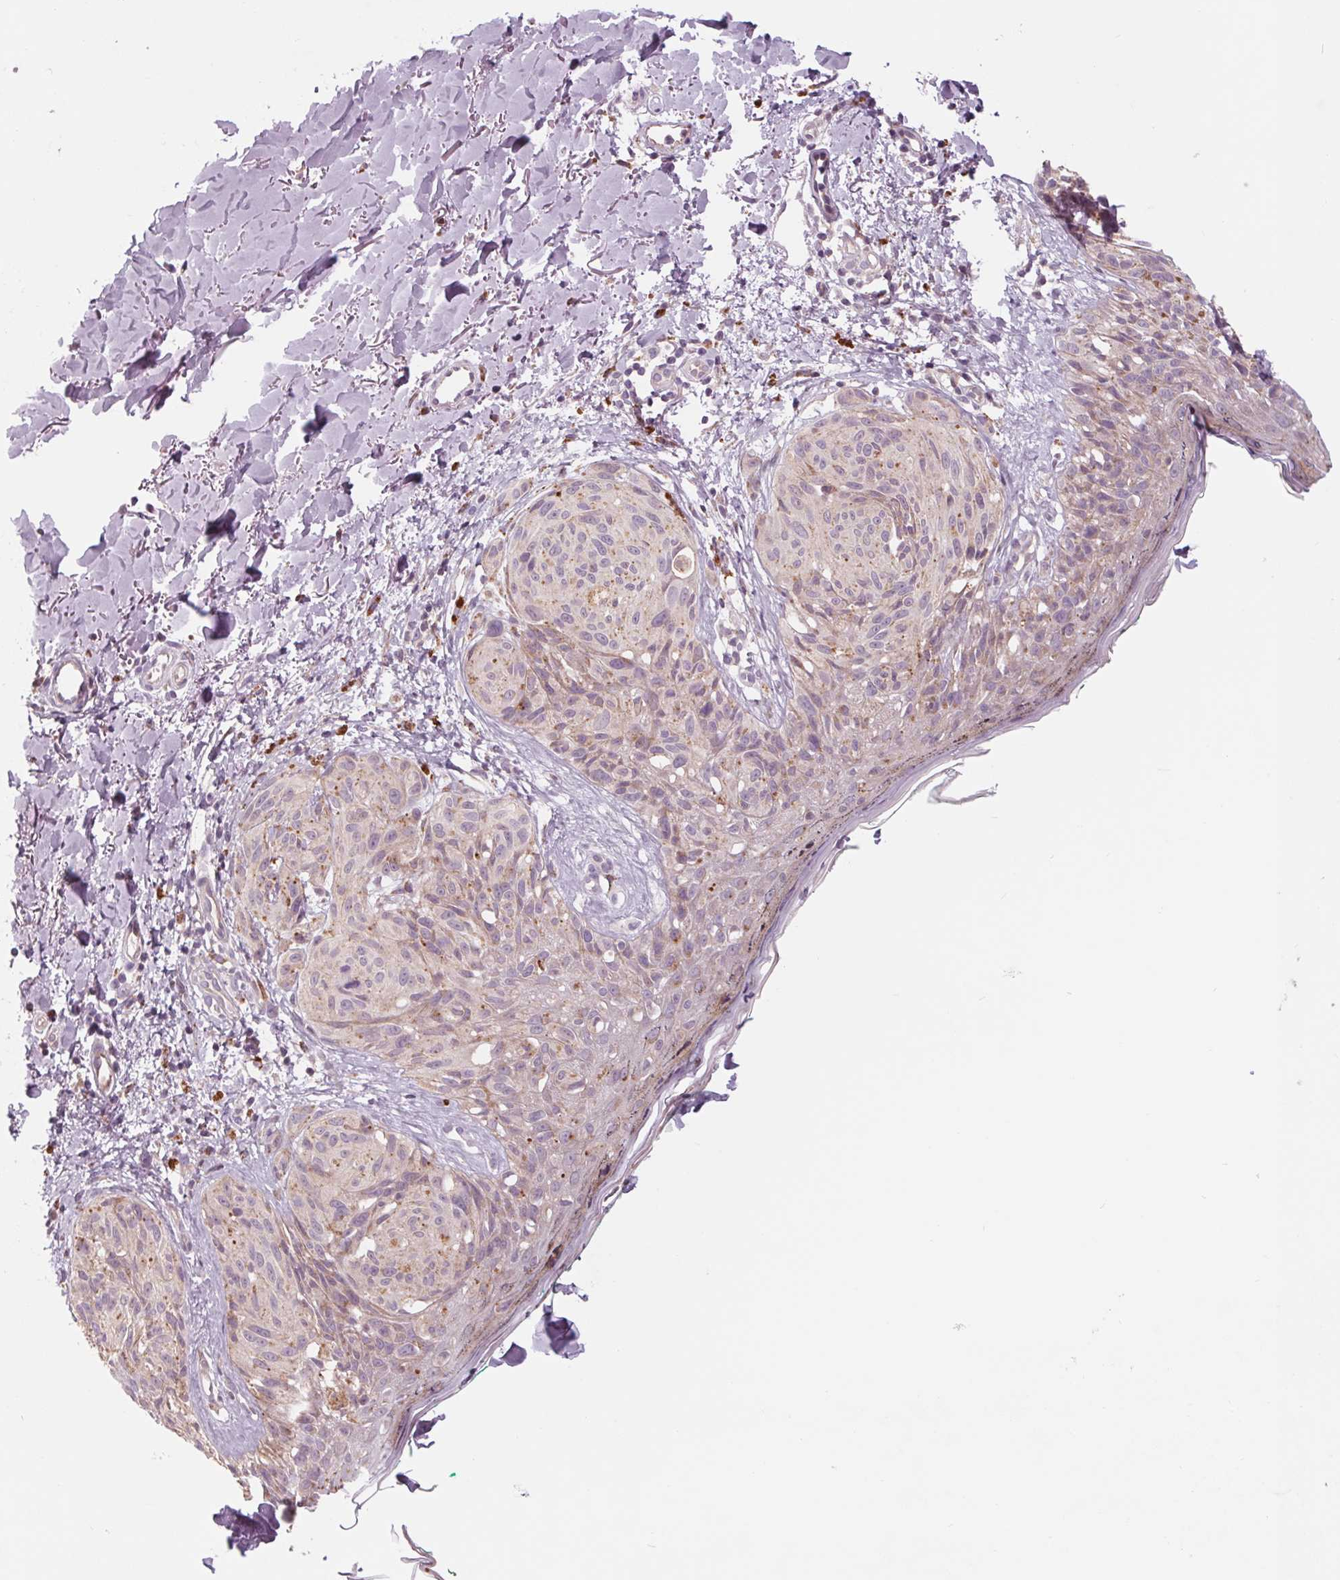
{"staining": {"intensity": "negative", "quantity": "none", "location": "none"}, "tissue": "melanoma", "cell_type": "Tumor cells", "image_type": "cancer", "snomed": [{"axis": "morphology", "description": "Malignant melanoma, NOS"}, {"axis": "topography", "description": "Skin"}], "caption": "Immunohistochemistry of human malignant melanoma shows no expression in tumor cells.", "gene": "SAMD5", "patient": {"sex": "female", "age": 87}}